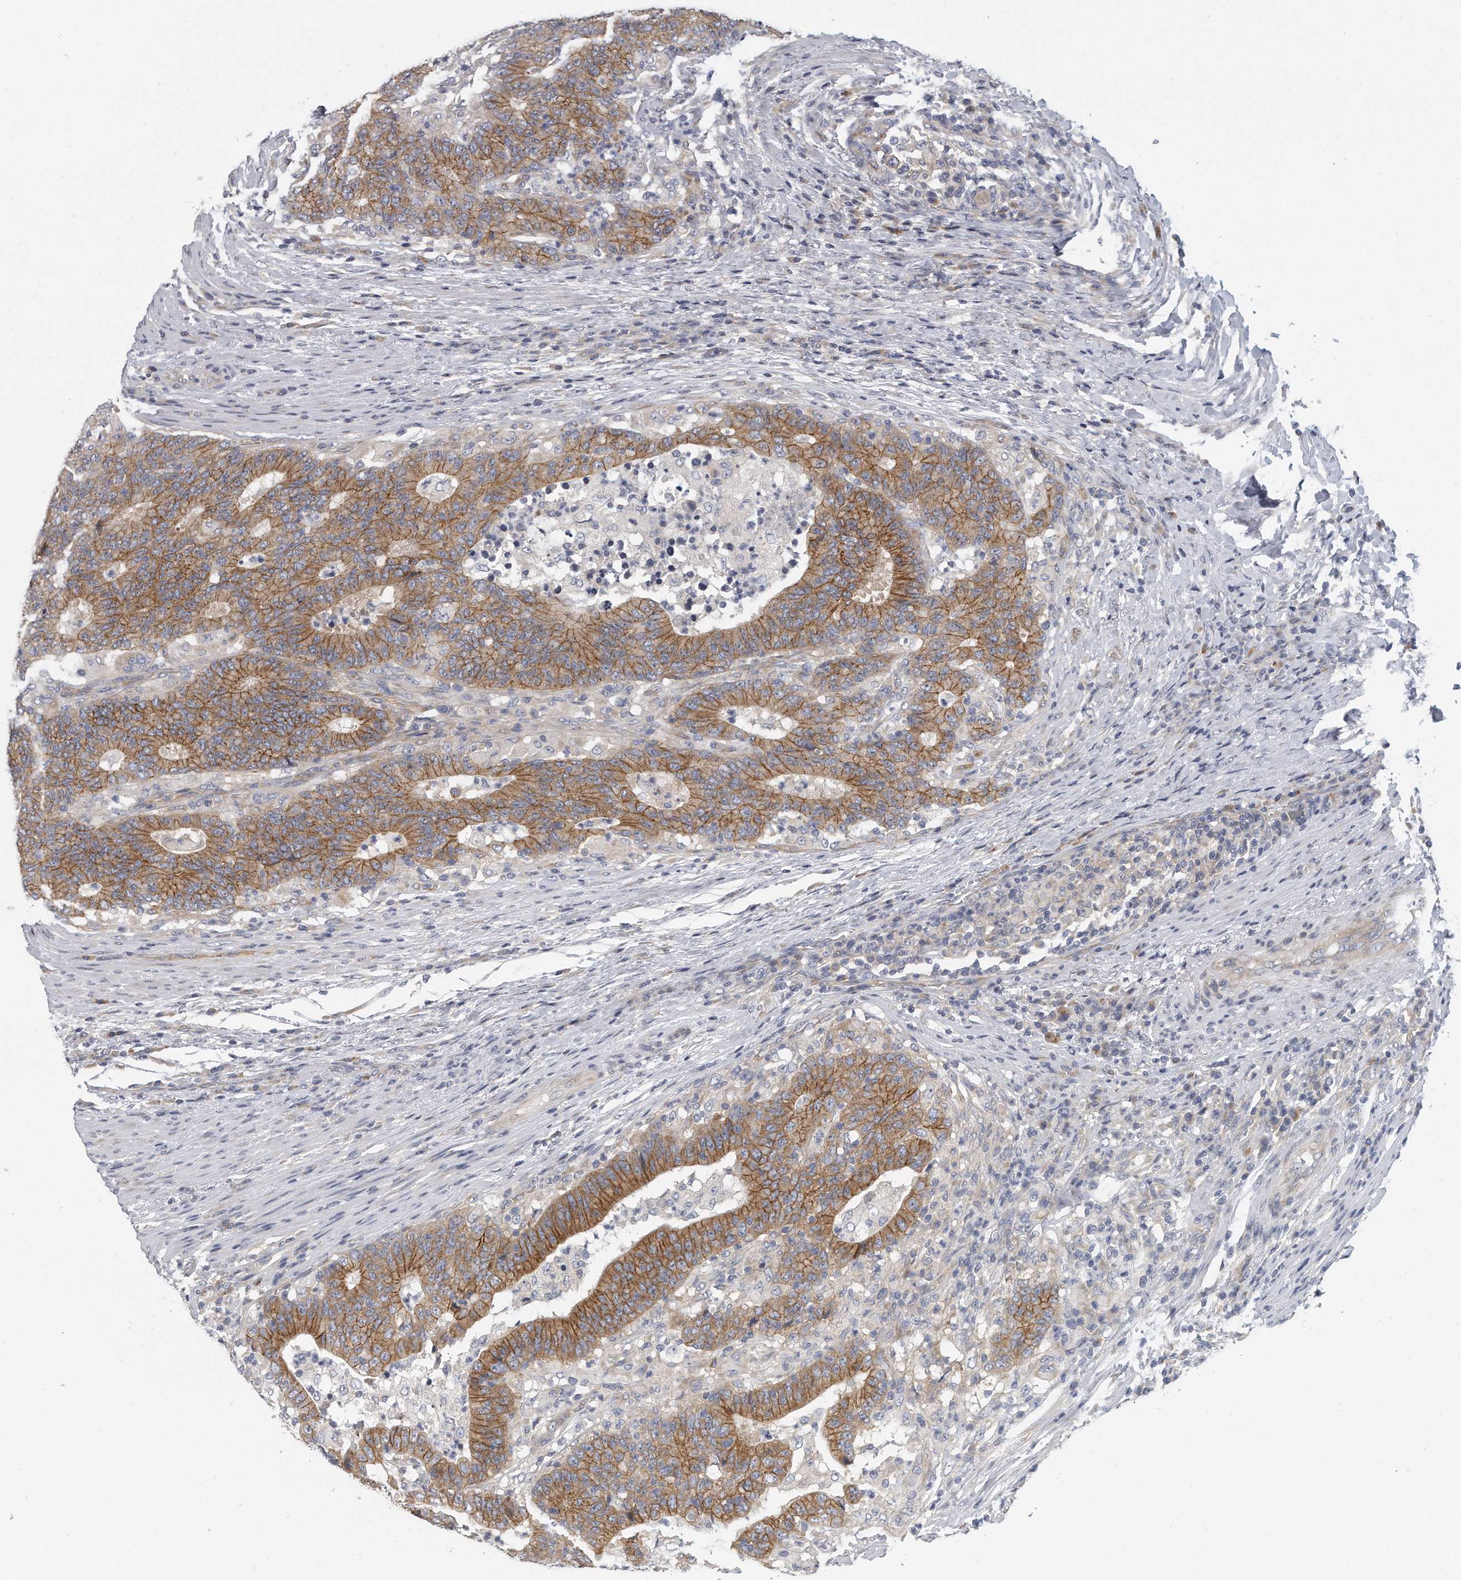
{"staining": {"intensity": "moderate", "quantity": ">75%", "location": "cytoplasmic/membranous"}, "tissue": "colorectal cancer", "cell_type": "Tumor cells", "image_type": "cancer", "snomed": [{"axis": "morphology", "description": "Normal tissue, NOS"}, {"axis": "morphology", "description": "Adenocarcinoma, NOS"}, {"axis": "topography", "description": "Colon"}], "caption": "Protein analysis of colorectal cancer (adenocarcinoma) tissue demonstrates moderate cytoplasmic/membranous staining in approximately >75% of tumor cells. The staining is performed using DAB (3,3'-diaminobenzidine) brown chromogen to label protein expression. The nuclei are counter-stained blue using hematoxylin.", "gene": "PLEKHA6", "patient": {"sex": "female", "age": 75}}